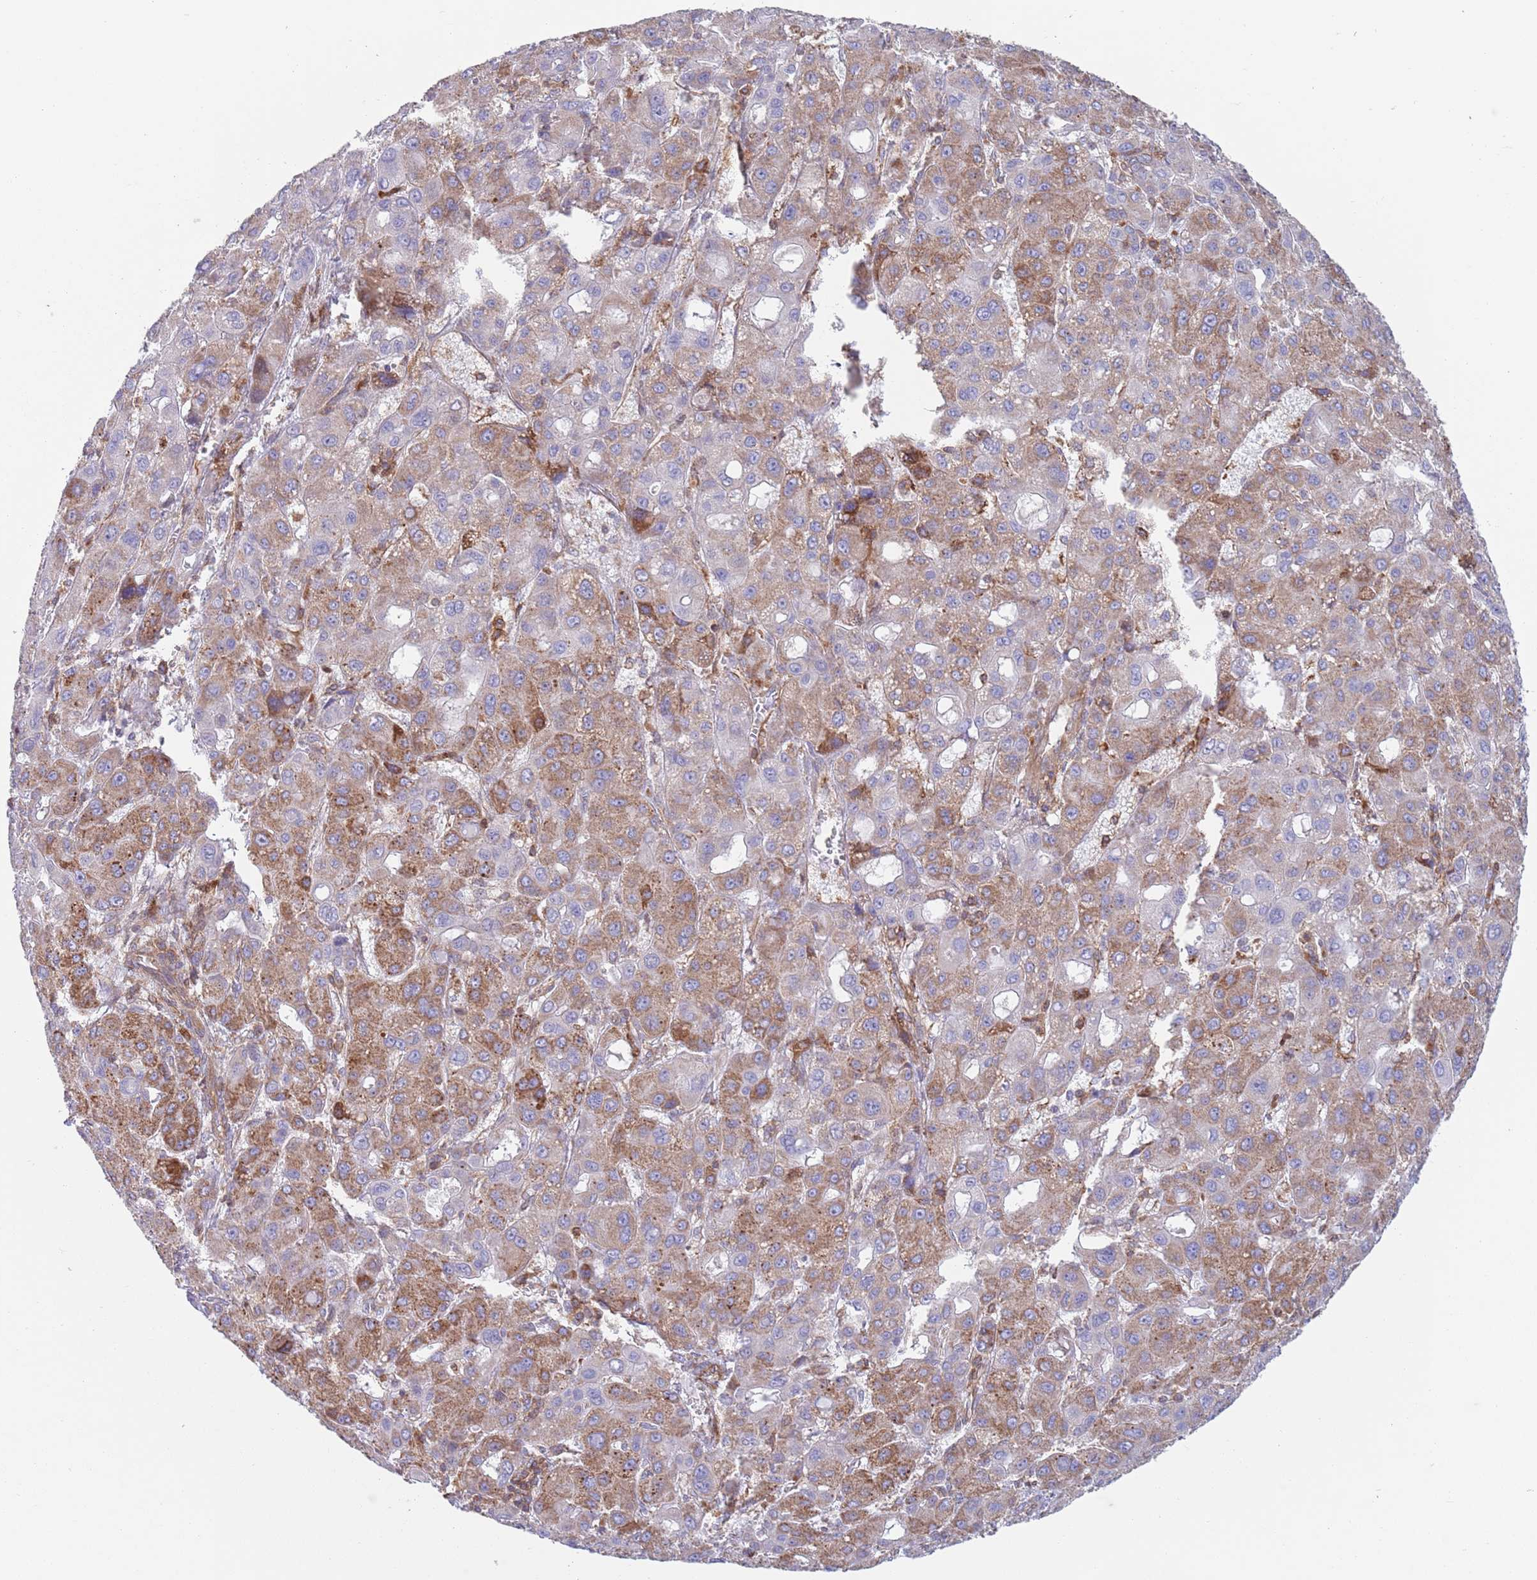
{"staining": {"intensity": "moderate", "quantity": "25%-75%", "location": "cytoplasmic/membranous"}, "tissue": "liver cancer", "cell_type": "Tumor cells", "image_type": "cancer", "snomed": [{"axis": "morphology", "description": "Carcinoma, Hepatocellular, NOS"}, {"axis": "topography", "description": "Liver"}], "caption": "Protein analysis of liver cancer (hepatocellular carcinoma) tissue reveals moderate cytoplasmic/membranous expression in approximately 25%-75% of tumor cells. Nuclei are stained in blue.", "gene": "ZMYM5", "patient": {"sex": "male", "age": 55}}